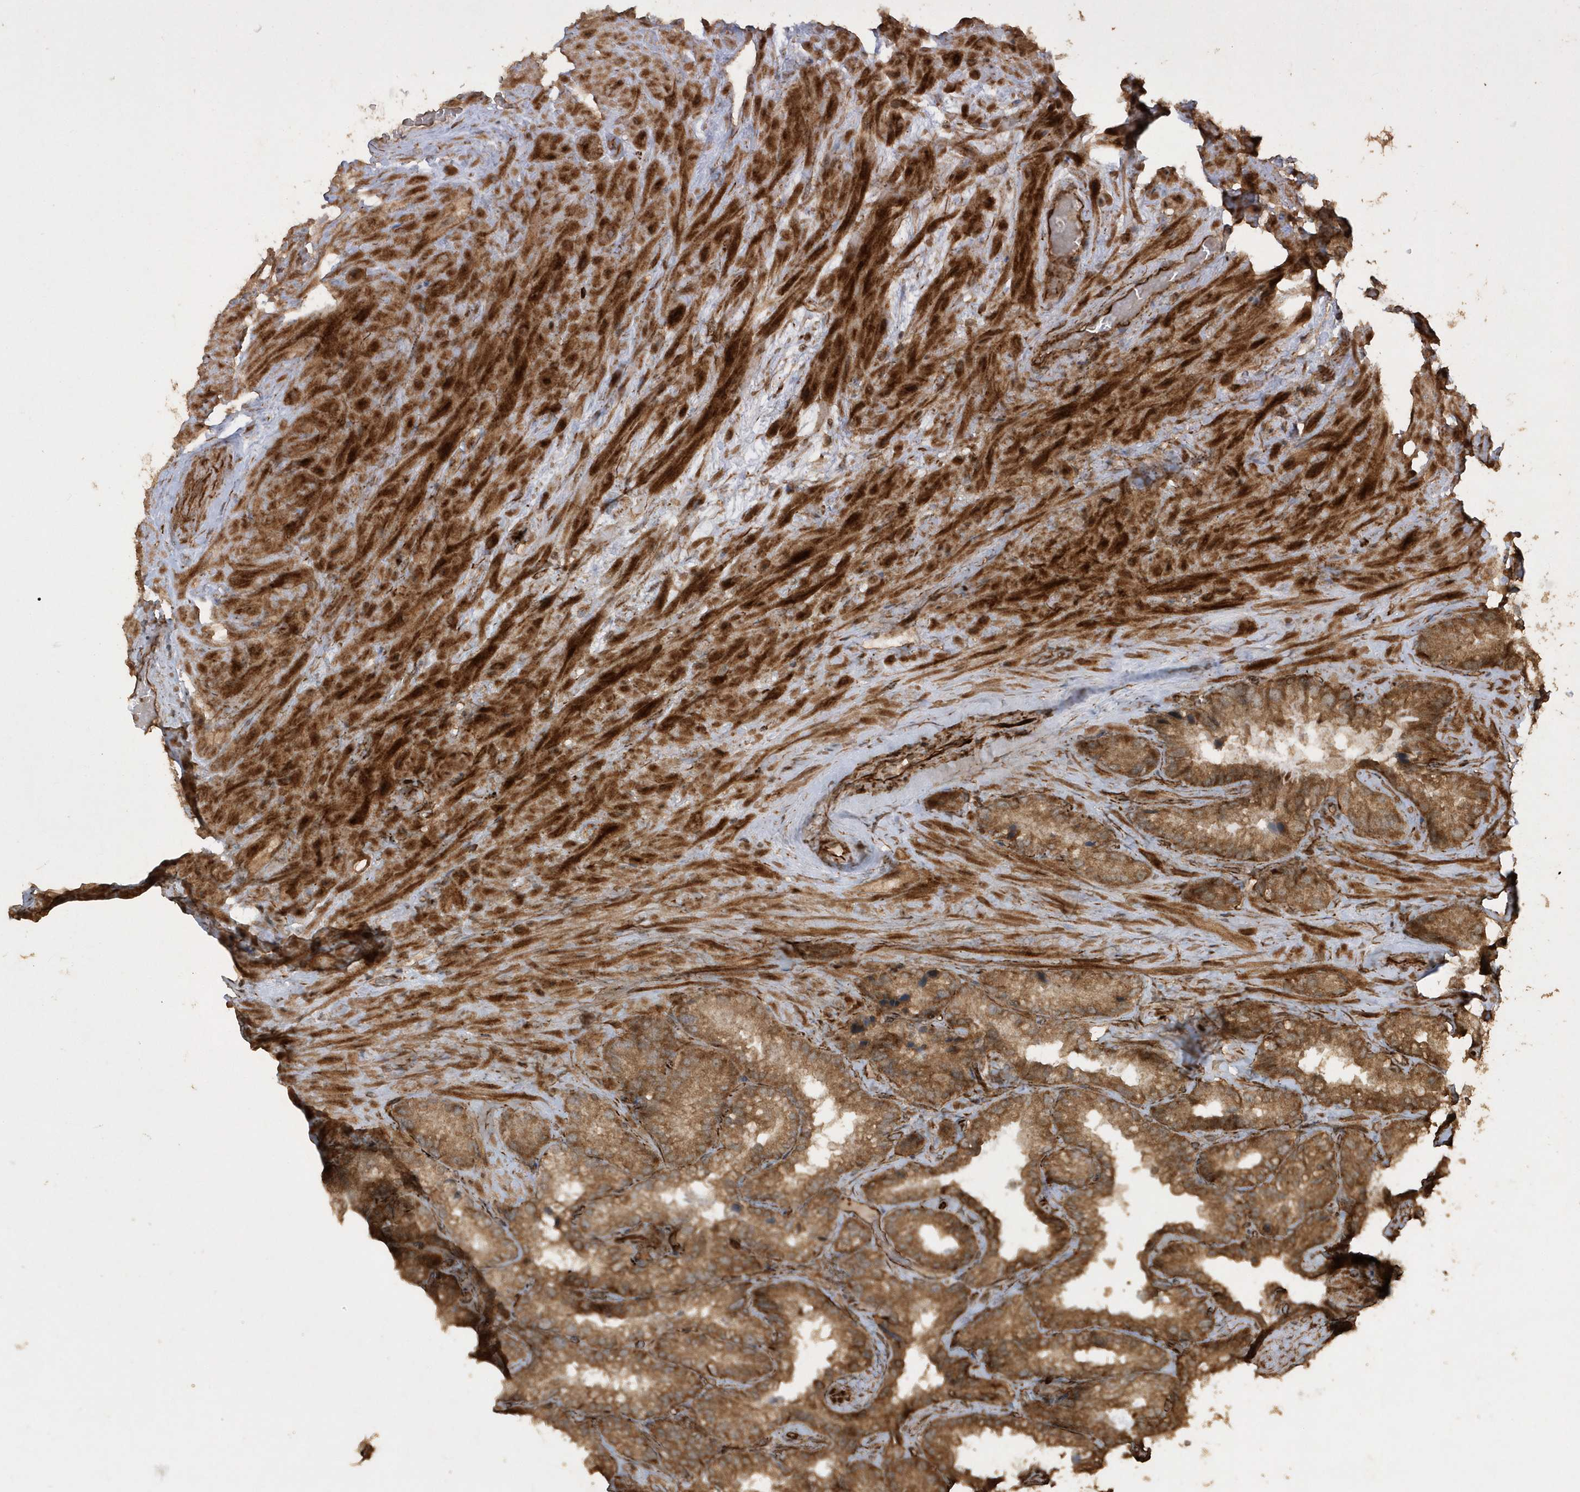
{"staining": {"intensity": "moderate", "quantity": ">75%", "location": "cytoplasmic/membranous"}, "tissue": "seminal vesicle", "cell_type": "Glandular cells", "image_type": "normal", "snomed": [{"axis": "morphology", "description": "Normal tissue, NOS"}, {"axis": "topography", "description": "Prostate"}, {"axis": "topography", "description": "Seminal veicle"}], "caption": "Immunohistochemistry (IHC) histopathology image of normal seminal vesicle: human seminal vesicle stained using IHC displays medium levels of moderate protein expression localized specifically in the cytoplasmic/membranous of glandular cells, appearing as a cytoplasmic/membranous brown color.", "gene": "AVPI1", "patient": {"sex": "male", "age": 68}}